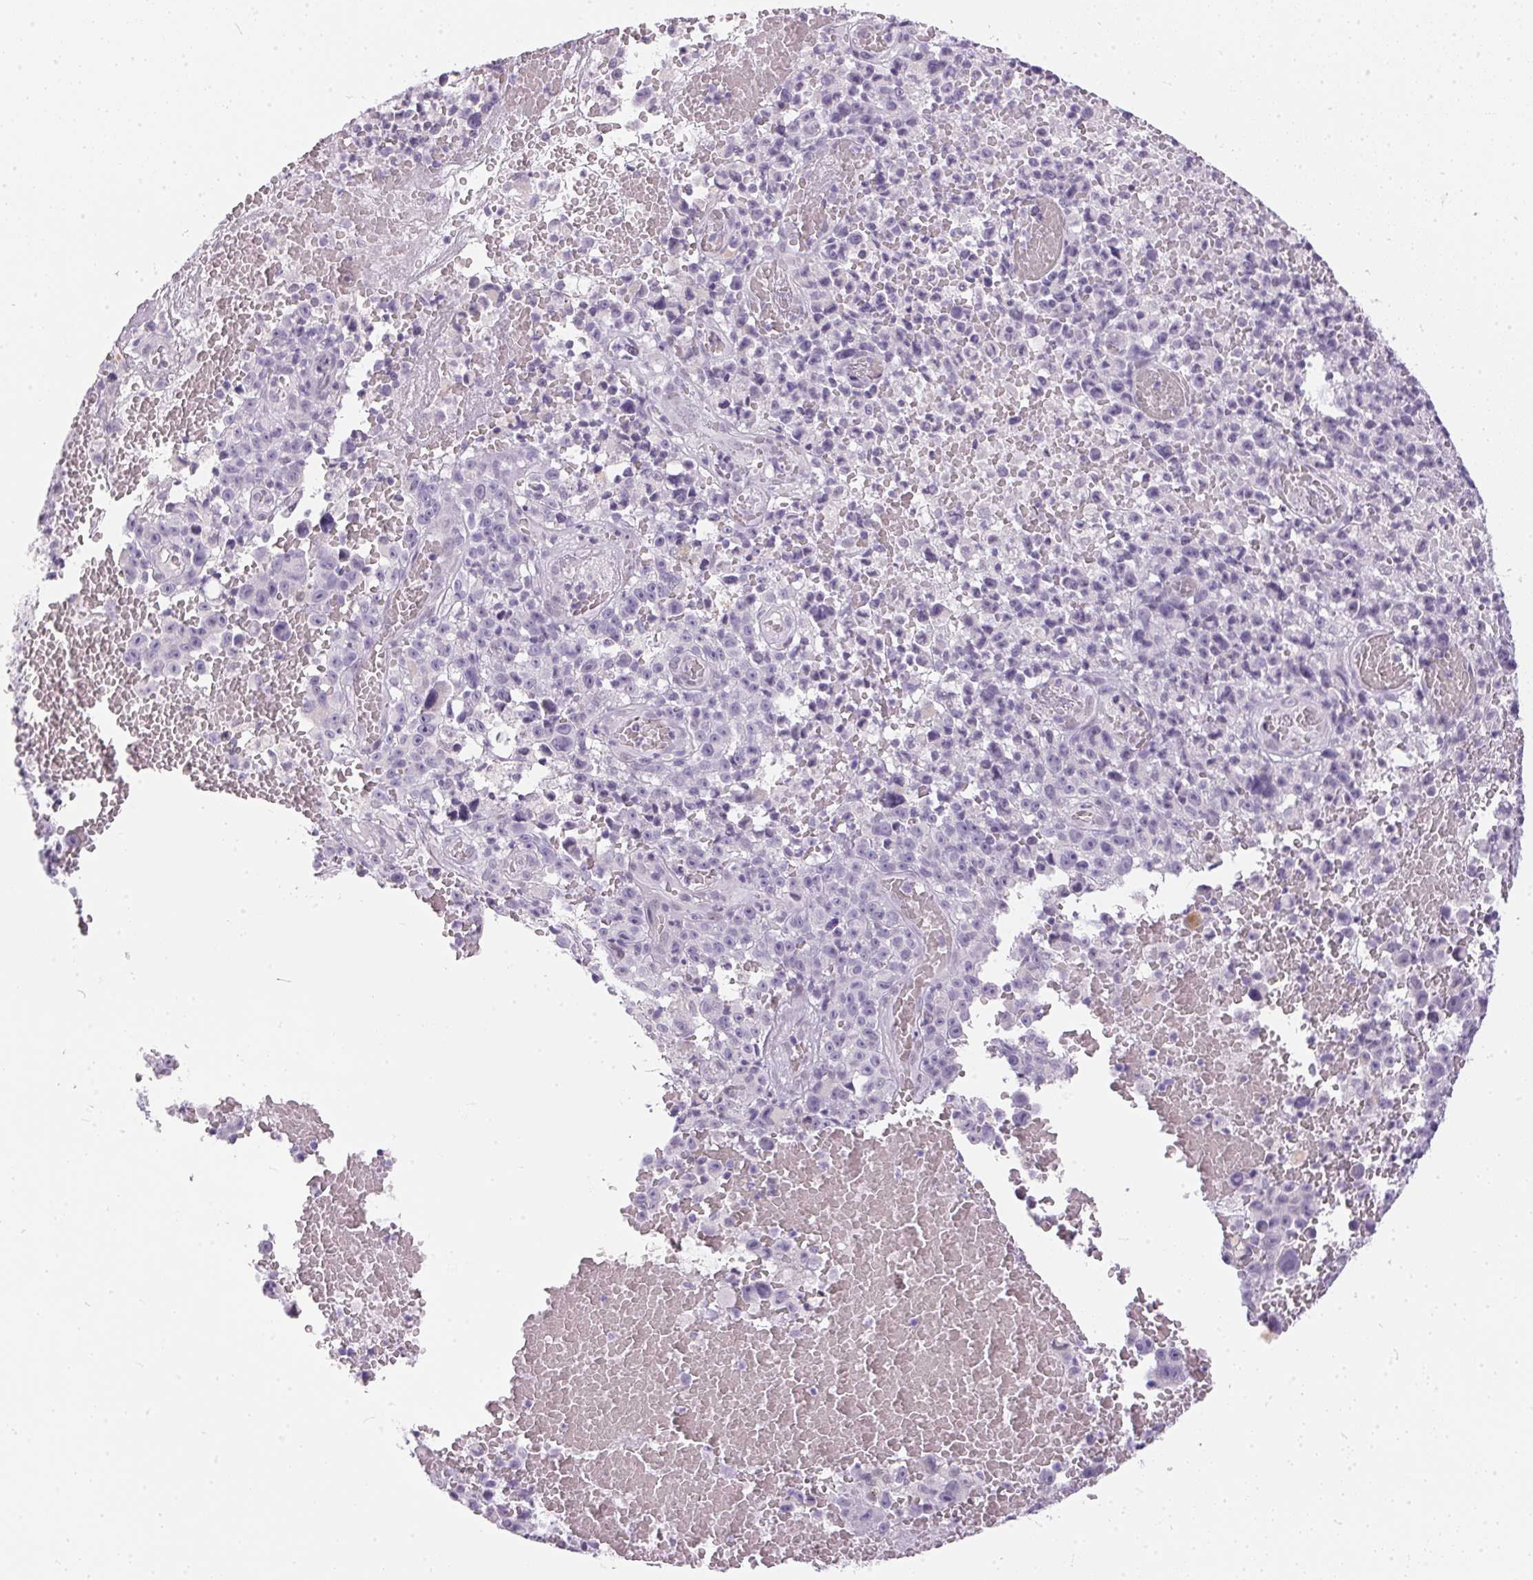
{"staining": {"intensity": "negative", "quantity": "none", "location": "none"}, "tissue": "melanoma", "cell_type": "Tumor cells", "image_type": "cancer", "snomed": [{"axis": "morphology", "description": "Malignant melanoma, NOS"}, {"axis": "topography", "description": "Skin"}], "caption": "A photomicrograph of human melanoma is negative for staining in tumor cells.", "gene": "GBP6", "patient": {"sex": "female", "age": 82}}